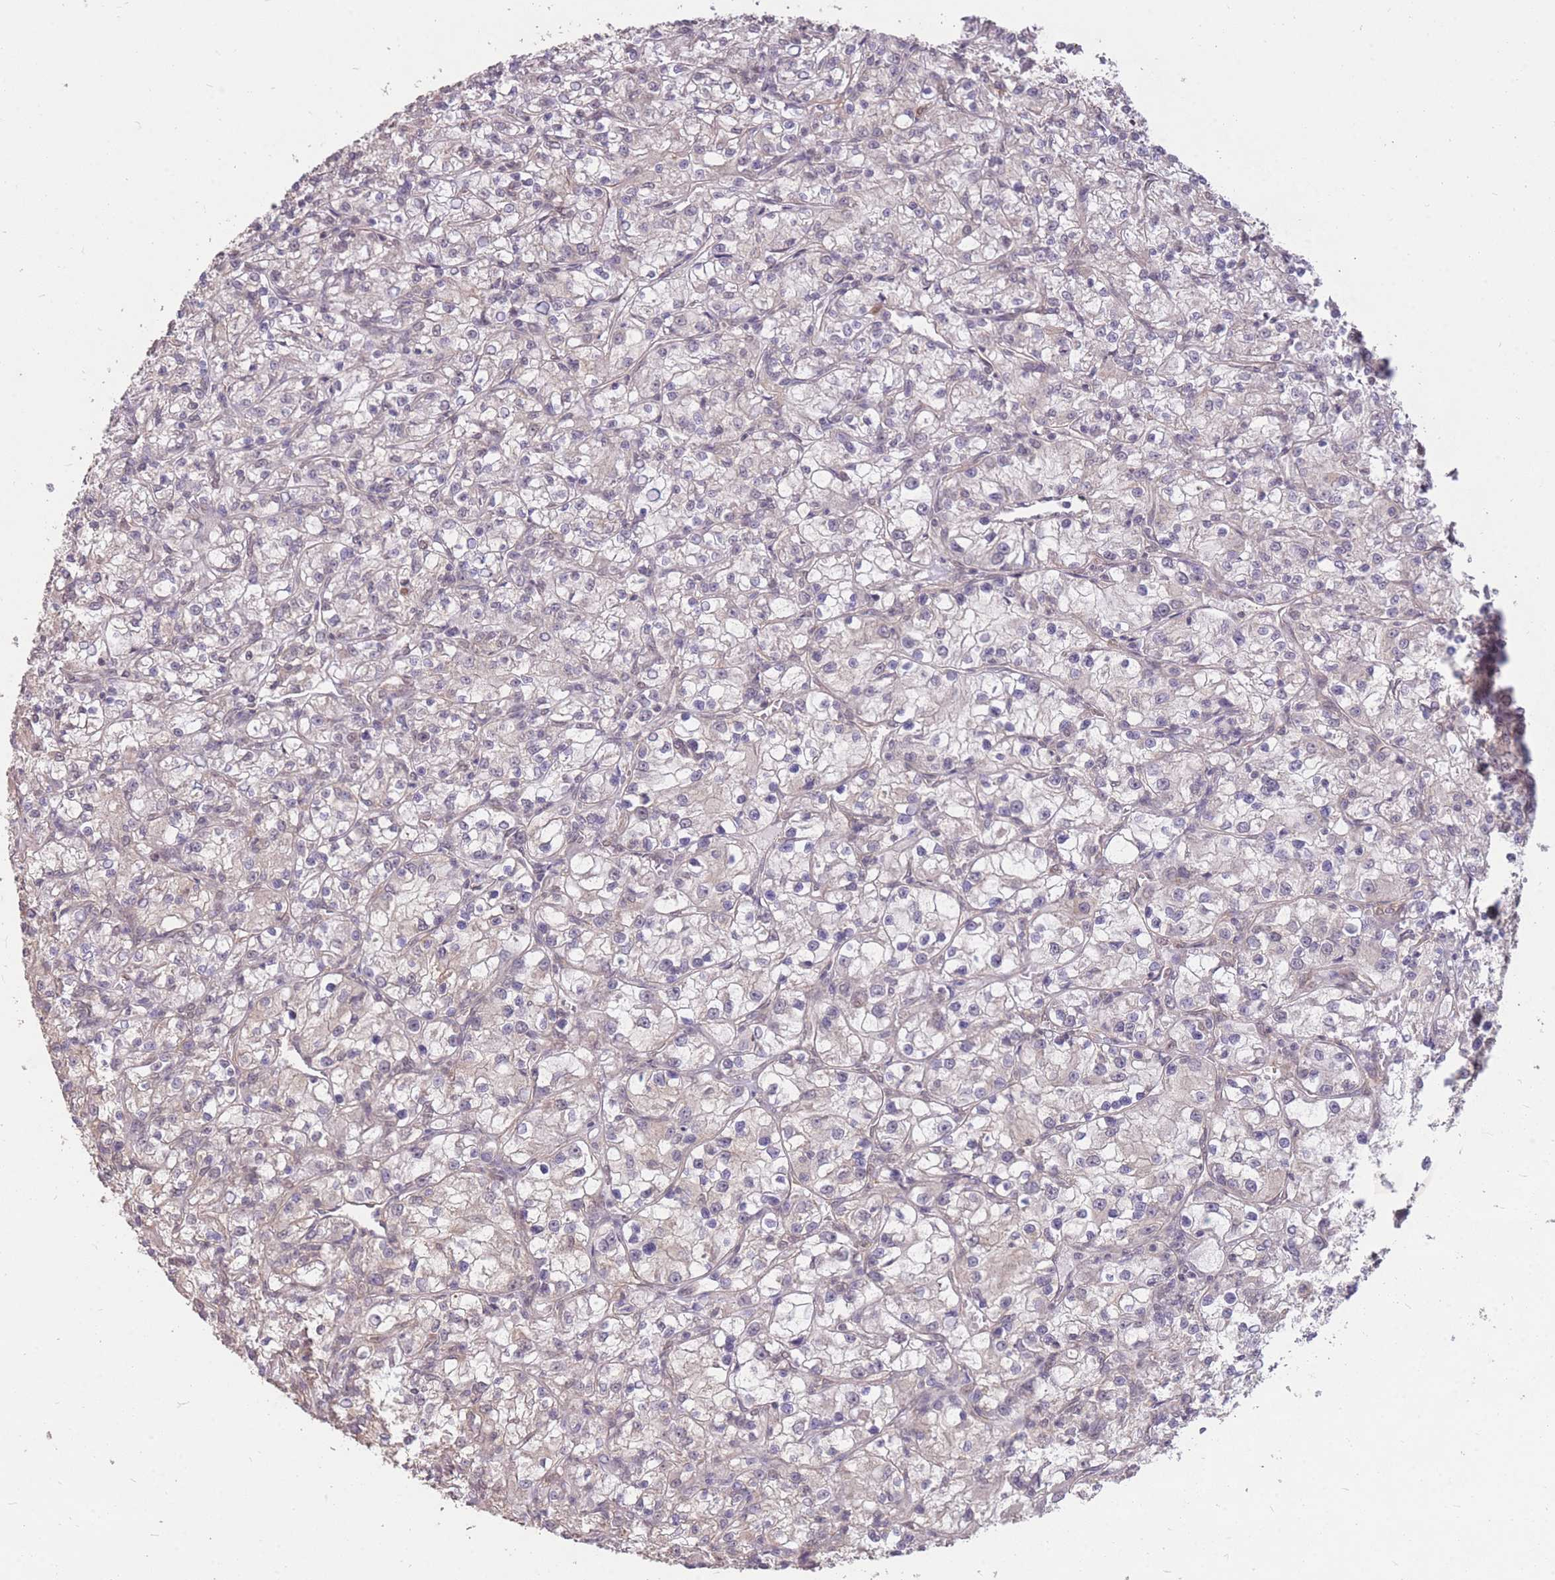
{"staining": {"intensity": "negative", "quantity": "none", "location": "none"}, "tissue": "renal cancer", "cell_type": "Tumor cells", "image_type": "cancer", "snomed": [{"axis": "morphology", "description": "Adenocarcinoma, NOS"}, {"axis": "topography", "description": "Kidney"}], "caption": "High power microscopy micrograph of an immunohistochemistry (IHC) photomicrograph of renal adenocarcinoma, revealing no significant positivity in tumor cells.", "gene": "DYNC1LI2", "patient": {"sex": "female", "age": 59}}